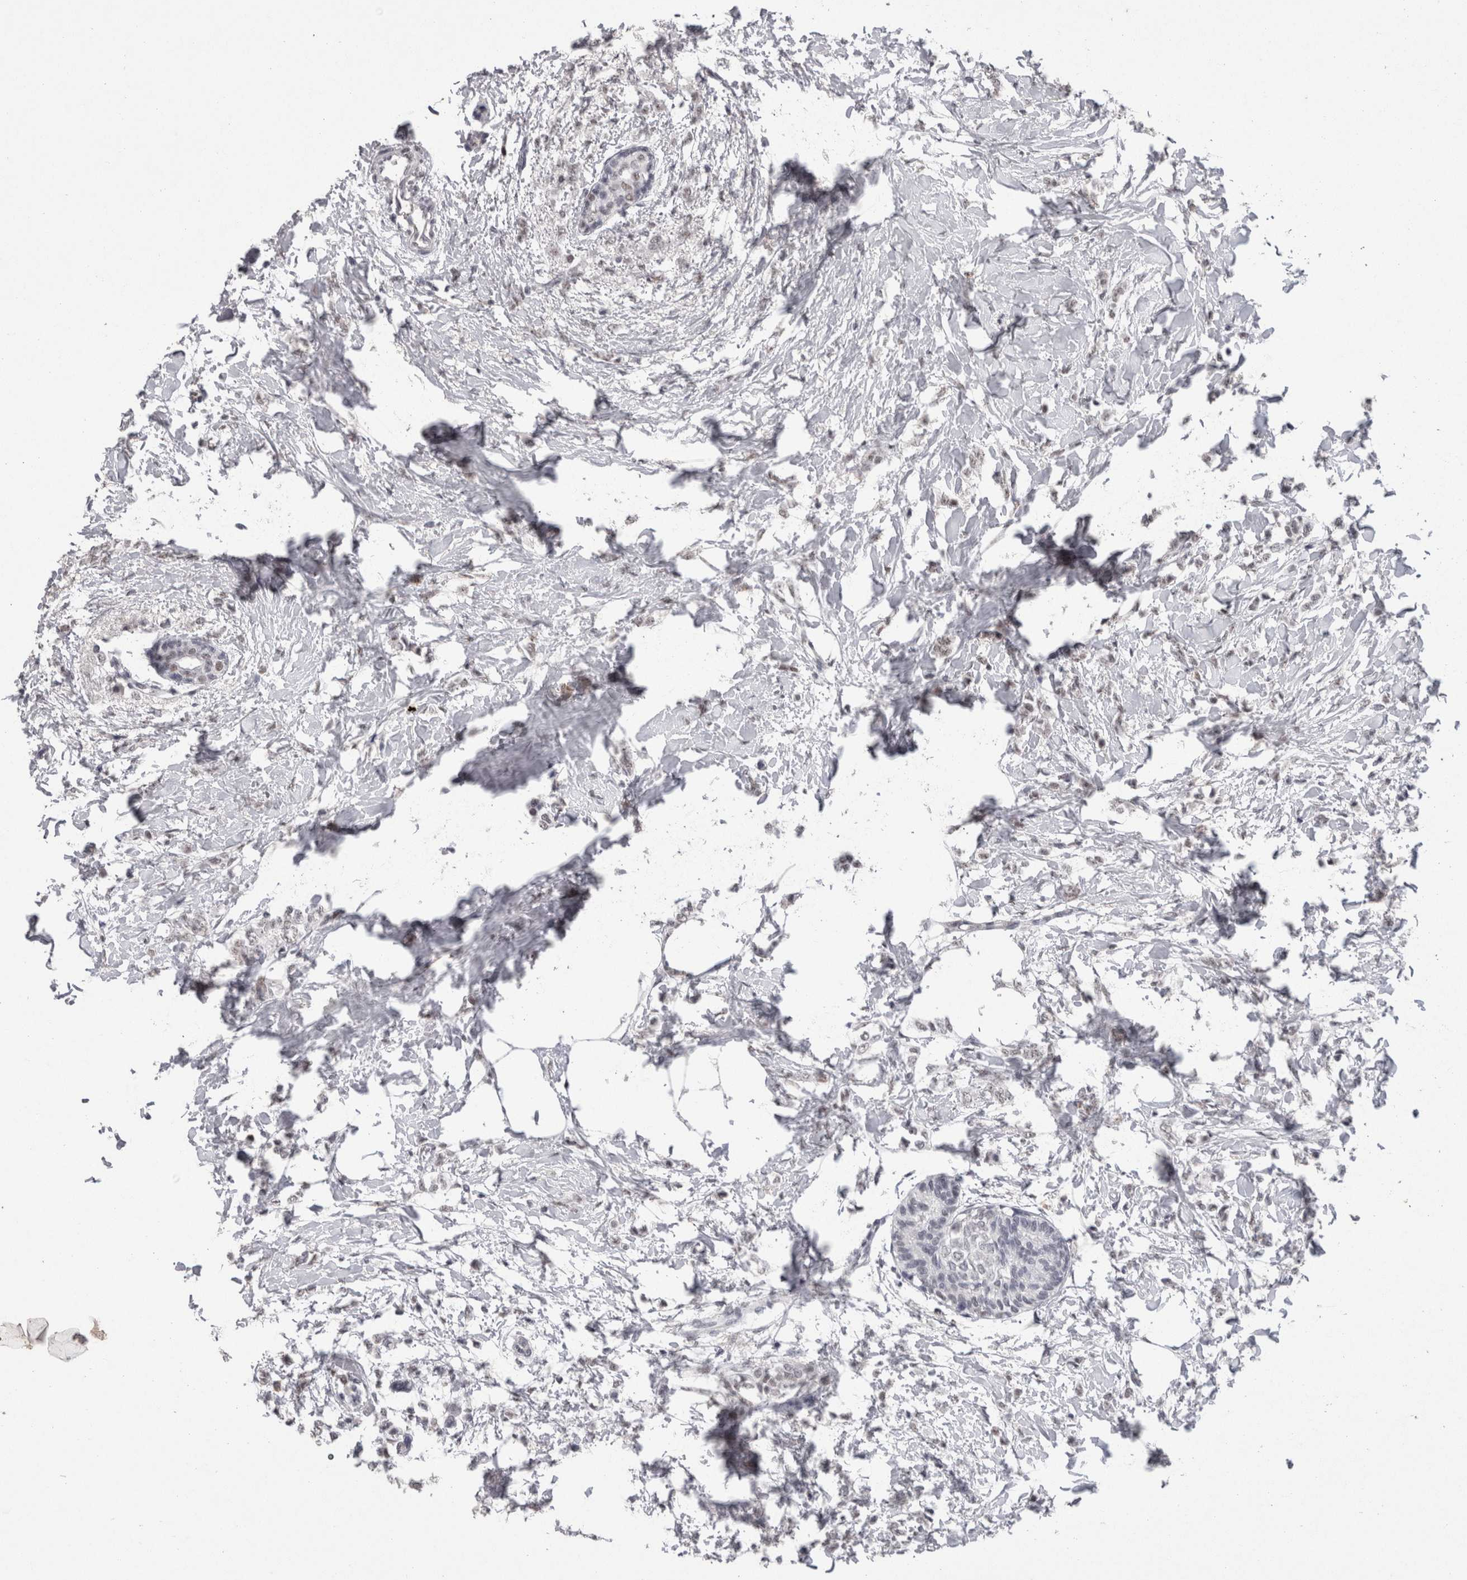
{"staining": {"intensity": "weak", "quantity": "25%-75%", "location": "nuclear"}, "tissue": "breast cancer", "cell_type": "Tumor cells", "image_type": "cancer", "snomed": [{"axis": "morphology", "description": "Lobular carcinoma, in situ"}, {"axis": "morphology", "description": "Lobular carcinoma"}, {"axis": "topography", "description": "Breast"}], "caption": "High-magnification brightfield microscopy of lobular carcinoma (breast) stained with DAB (3,3'-diaminobenzidine) (brown) and counterstained with hematoxylin (blue). tumor cells exhibit weak nuclear positivity is seen in about25%-75% of cells.", "gene": "DDX17", "patient": {"sex": "female", "age": 41}}